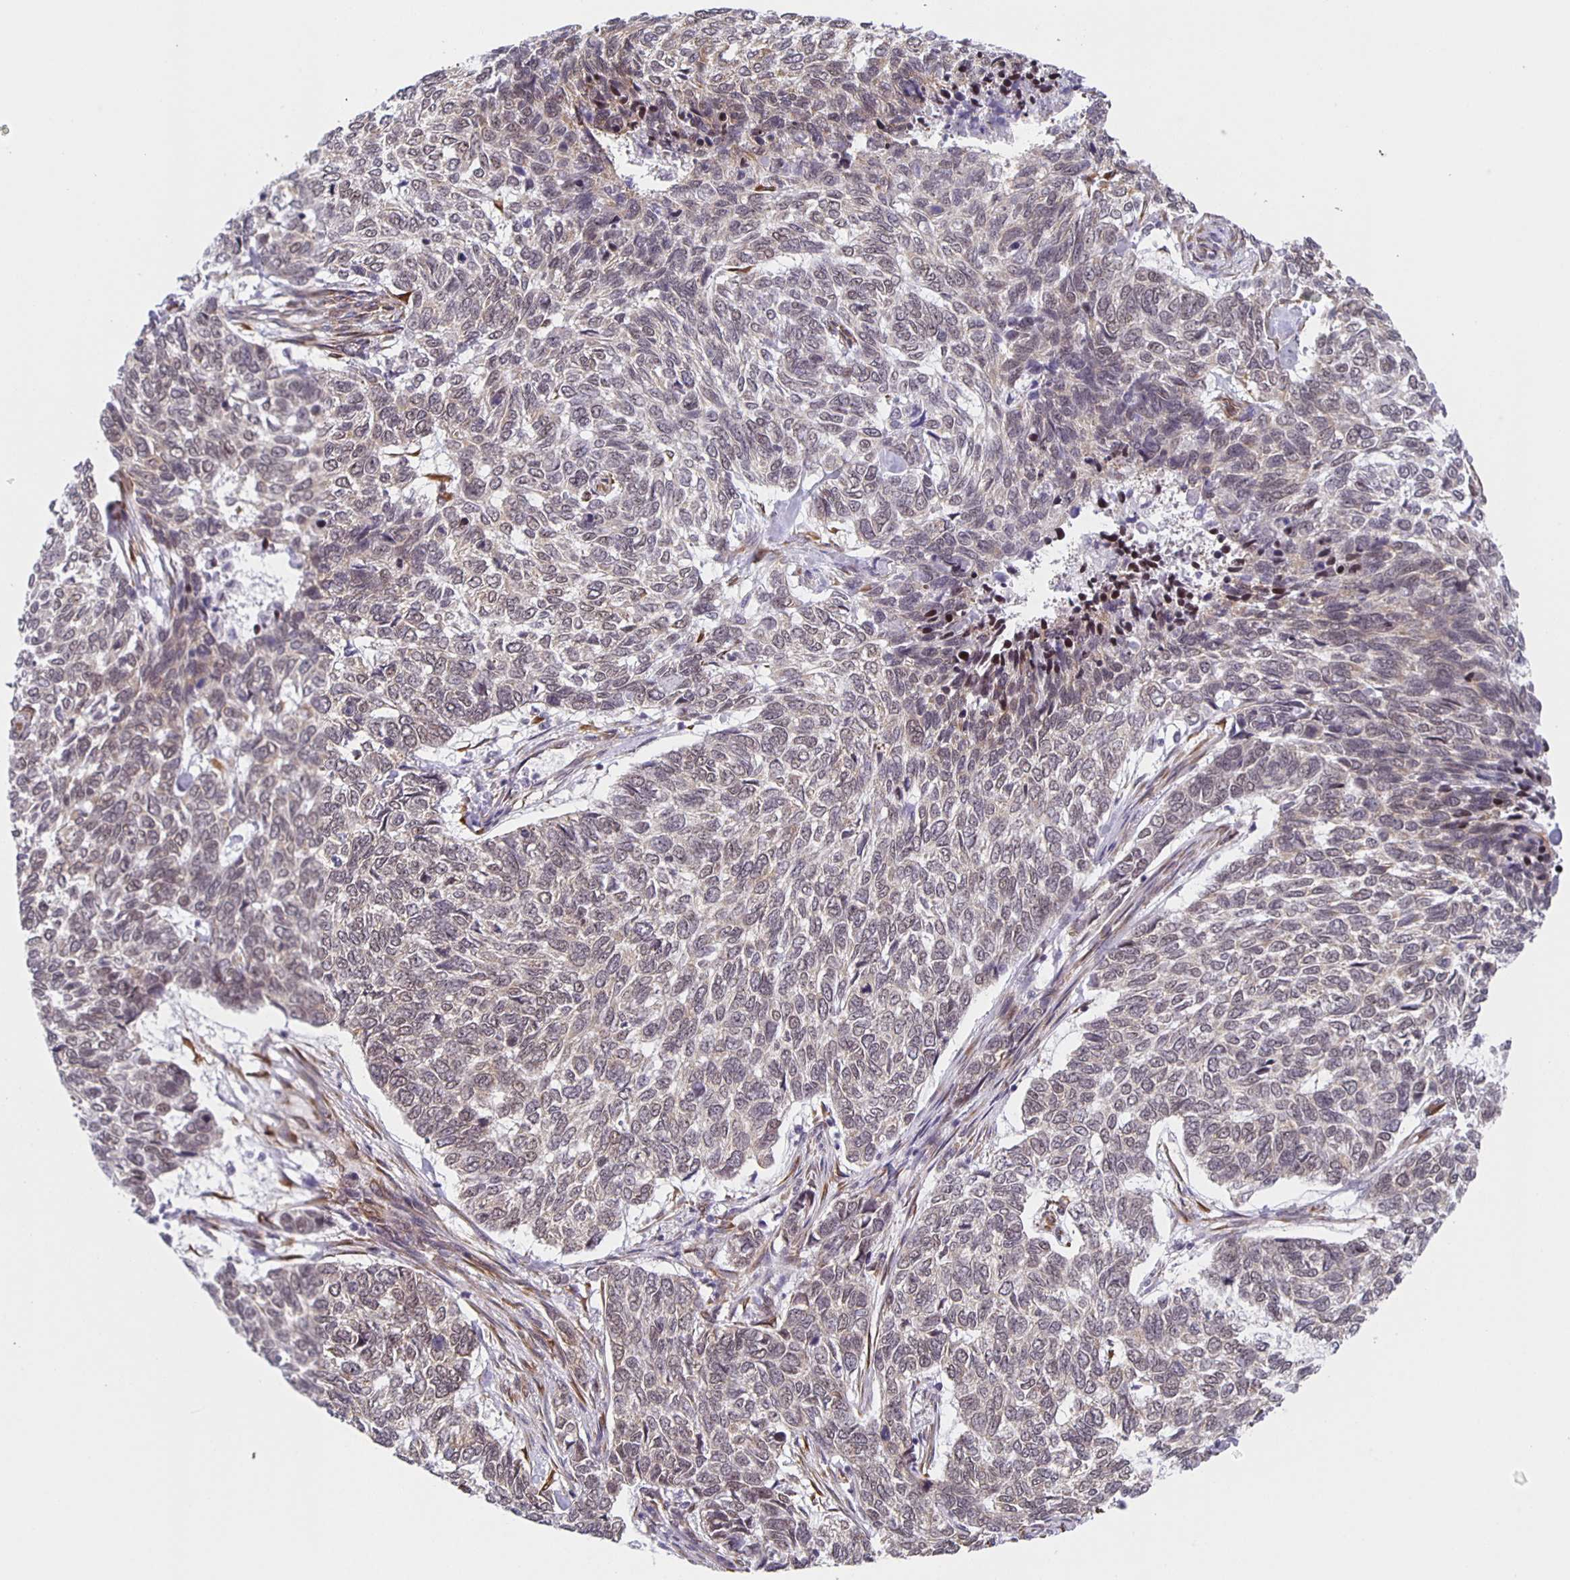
{"staining": {"intensity": "weak", "quantity": "25%-75%", "location": "cytoplasmic/membranous,nuclear"}, "tissue": "skin cancer", "cell_type": "Tumor cells", "image_type": "cancer", "snomed": [{"axis": "morphology", "description": "Basal cell carcinoma"}, {"axis": "topography", "description": "Skin"}], "caption": "Skin cancer tissue exhibits weak cytoplasmic/membranous and nuclear positivity in about 25%-75% of tumor cells, visualized by immunohistochemistry.", "gene": "ZRANB2", "patient": {"sex": "female", "age": 65}}